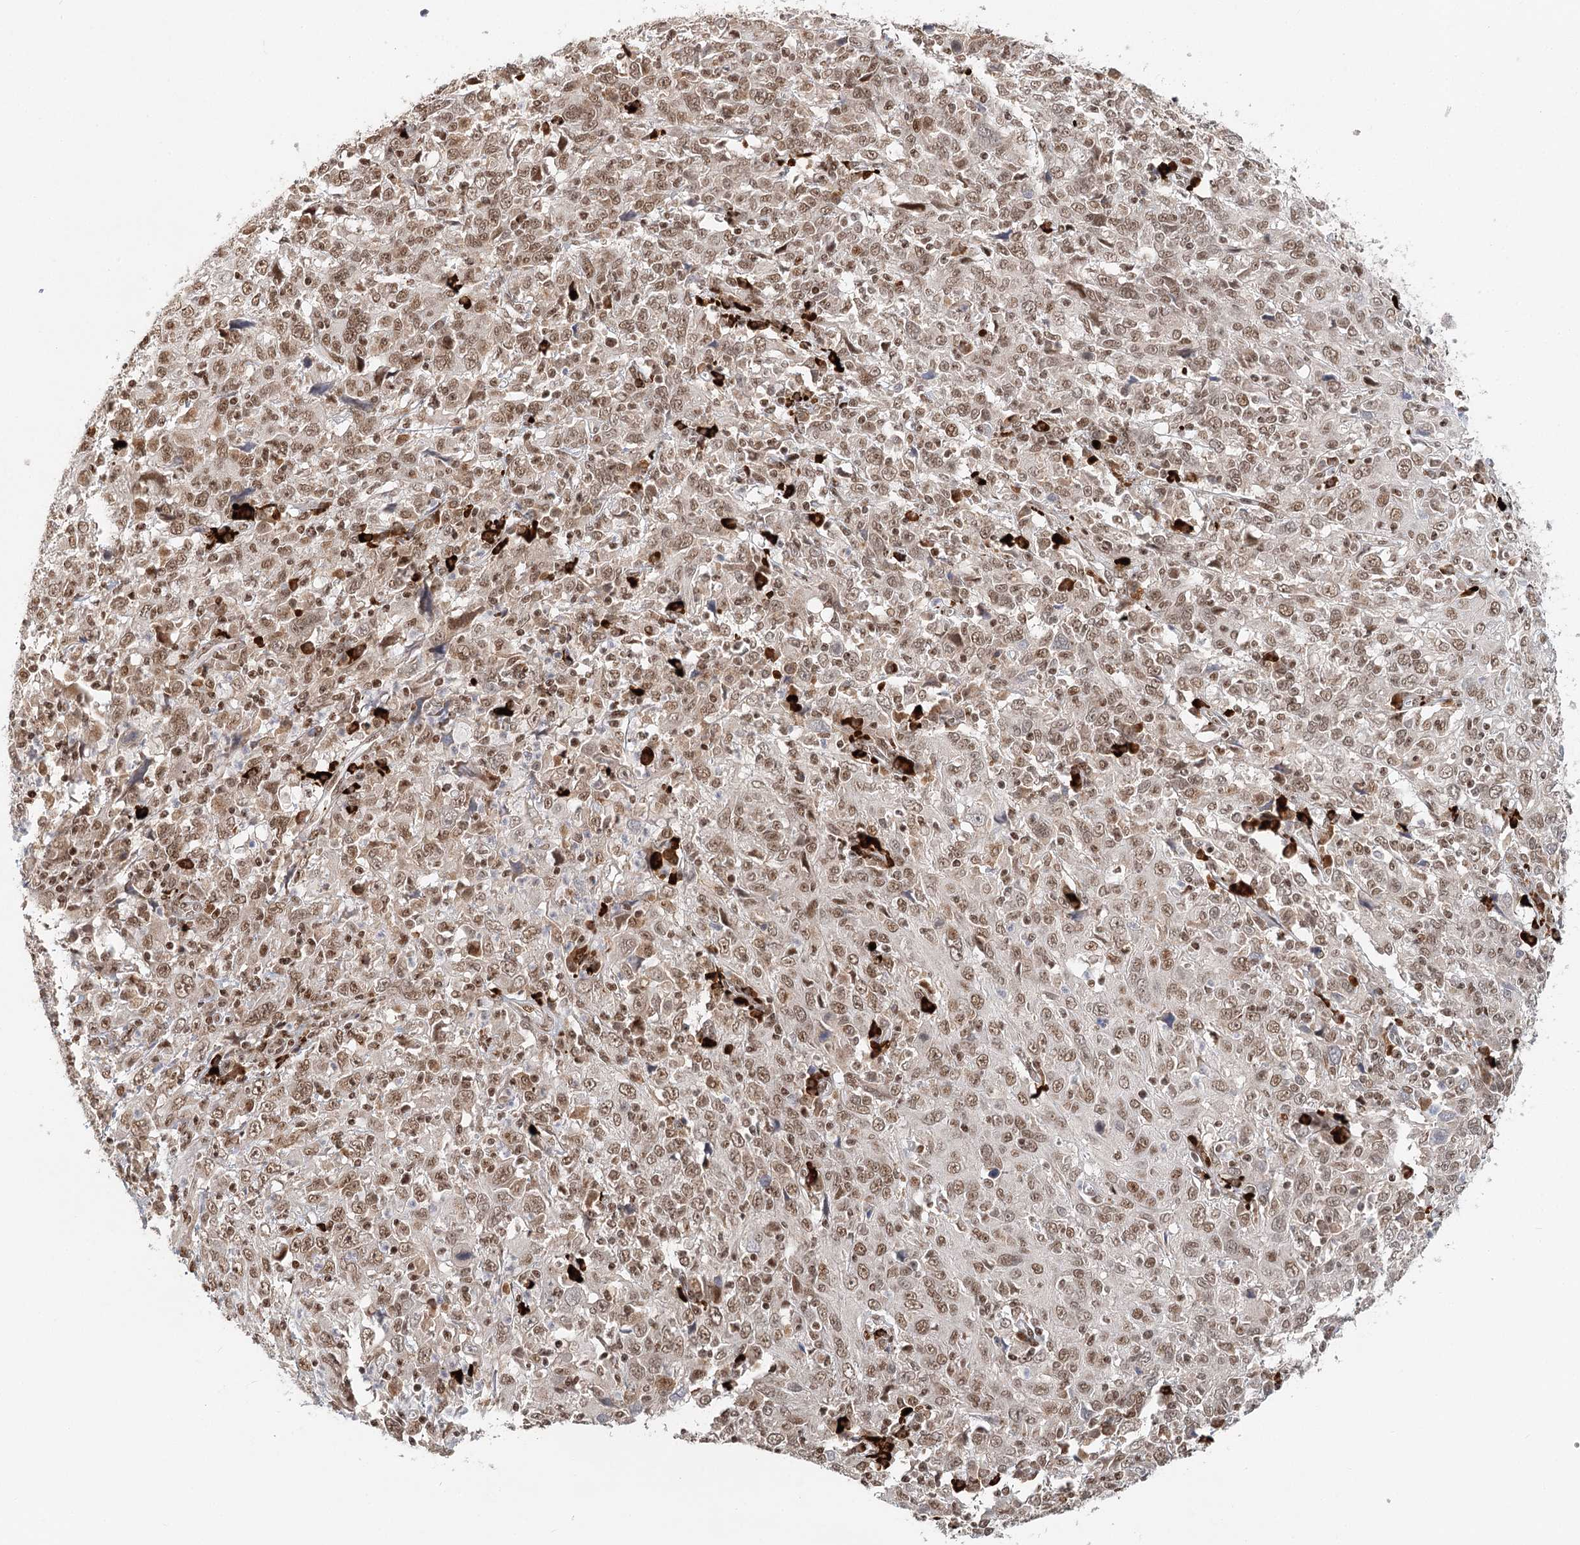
{"staining": {"intensity": "moderate", "quantity": ">75%", "location": "nuclear"}, "tissue": "cervical cancer", "cell_type": "Tumor cells", "image_type": "cancer", "snomed": [{"axis": "morphology", "description": "Squamous cell carcinoma, NOS"}, {"axis": "topography", "description": "Cervix"}], "caption": "Human squamous cell carcinoma (cervical) stained for a protein (brown) demonstrates moderate nuclear positive positivity in approximately >75% of tumor cells.", "gene": "BNIP5", "patient": {"sex": "female", "age": 46}}